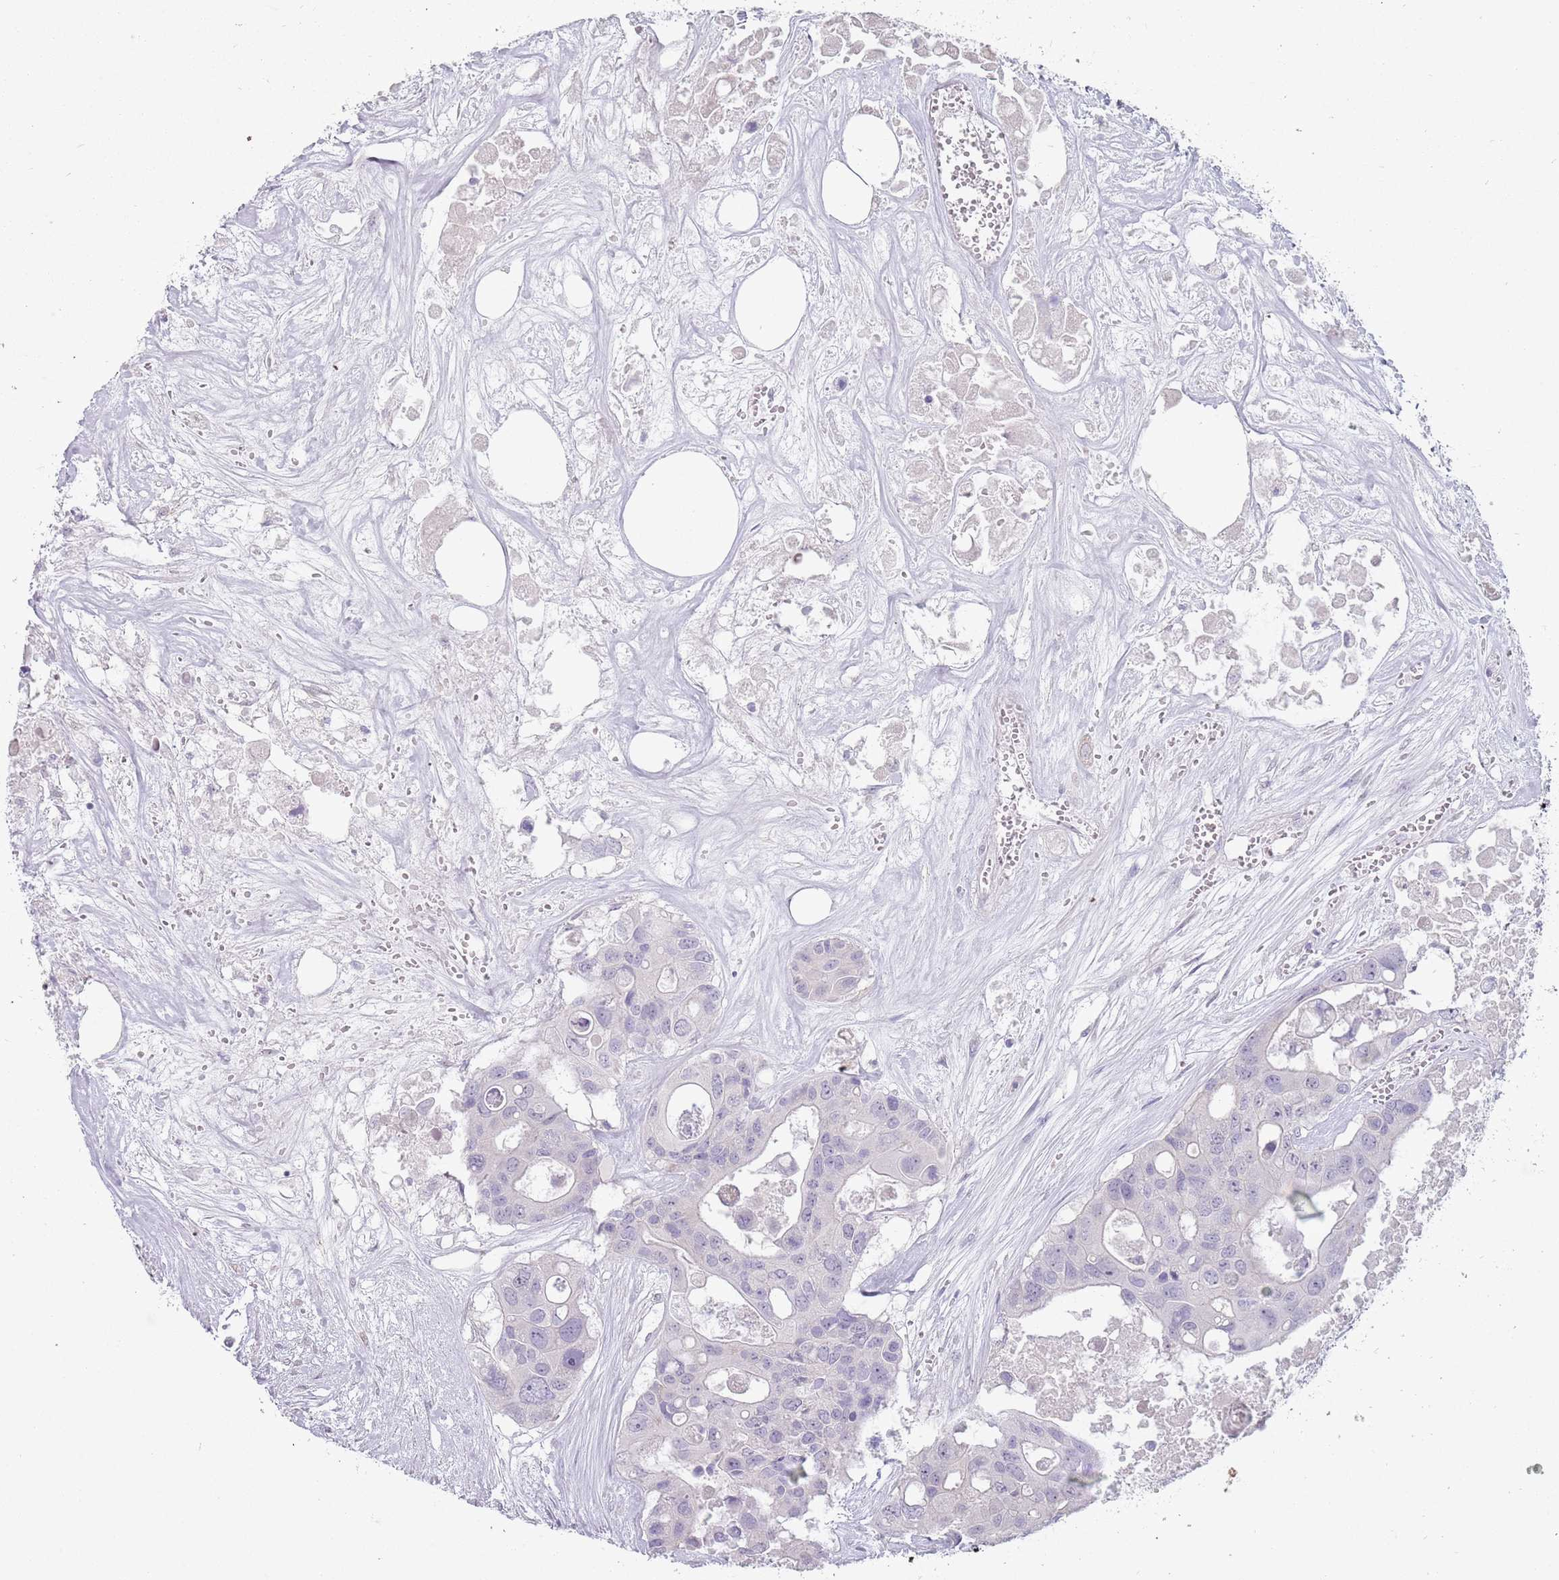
{"staining": {"intensity": "negative", "quantity": "none", "location": "none"}, "tissue": "colorectal cancer", "cell_type": "Tumor cells", "image_type": "cancer", "snomed": [{"axis": "morphology", "description": "Adenocarcinoma, NOS"}, {"axis": "topography", "description": "Colon"}], "caption": "Tumor cells show no significant expression in adenocarcinoma (colorectal).", "gene": "STYK1", "patient": {"sex": "male", "age": 77}}